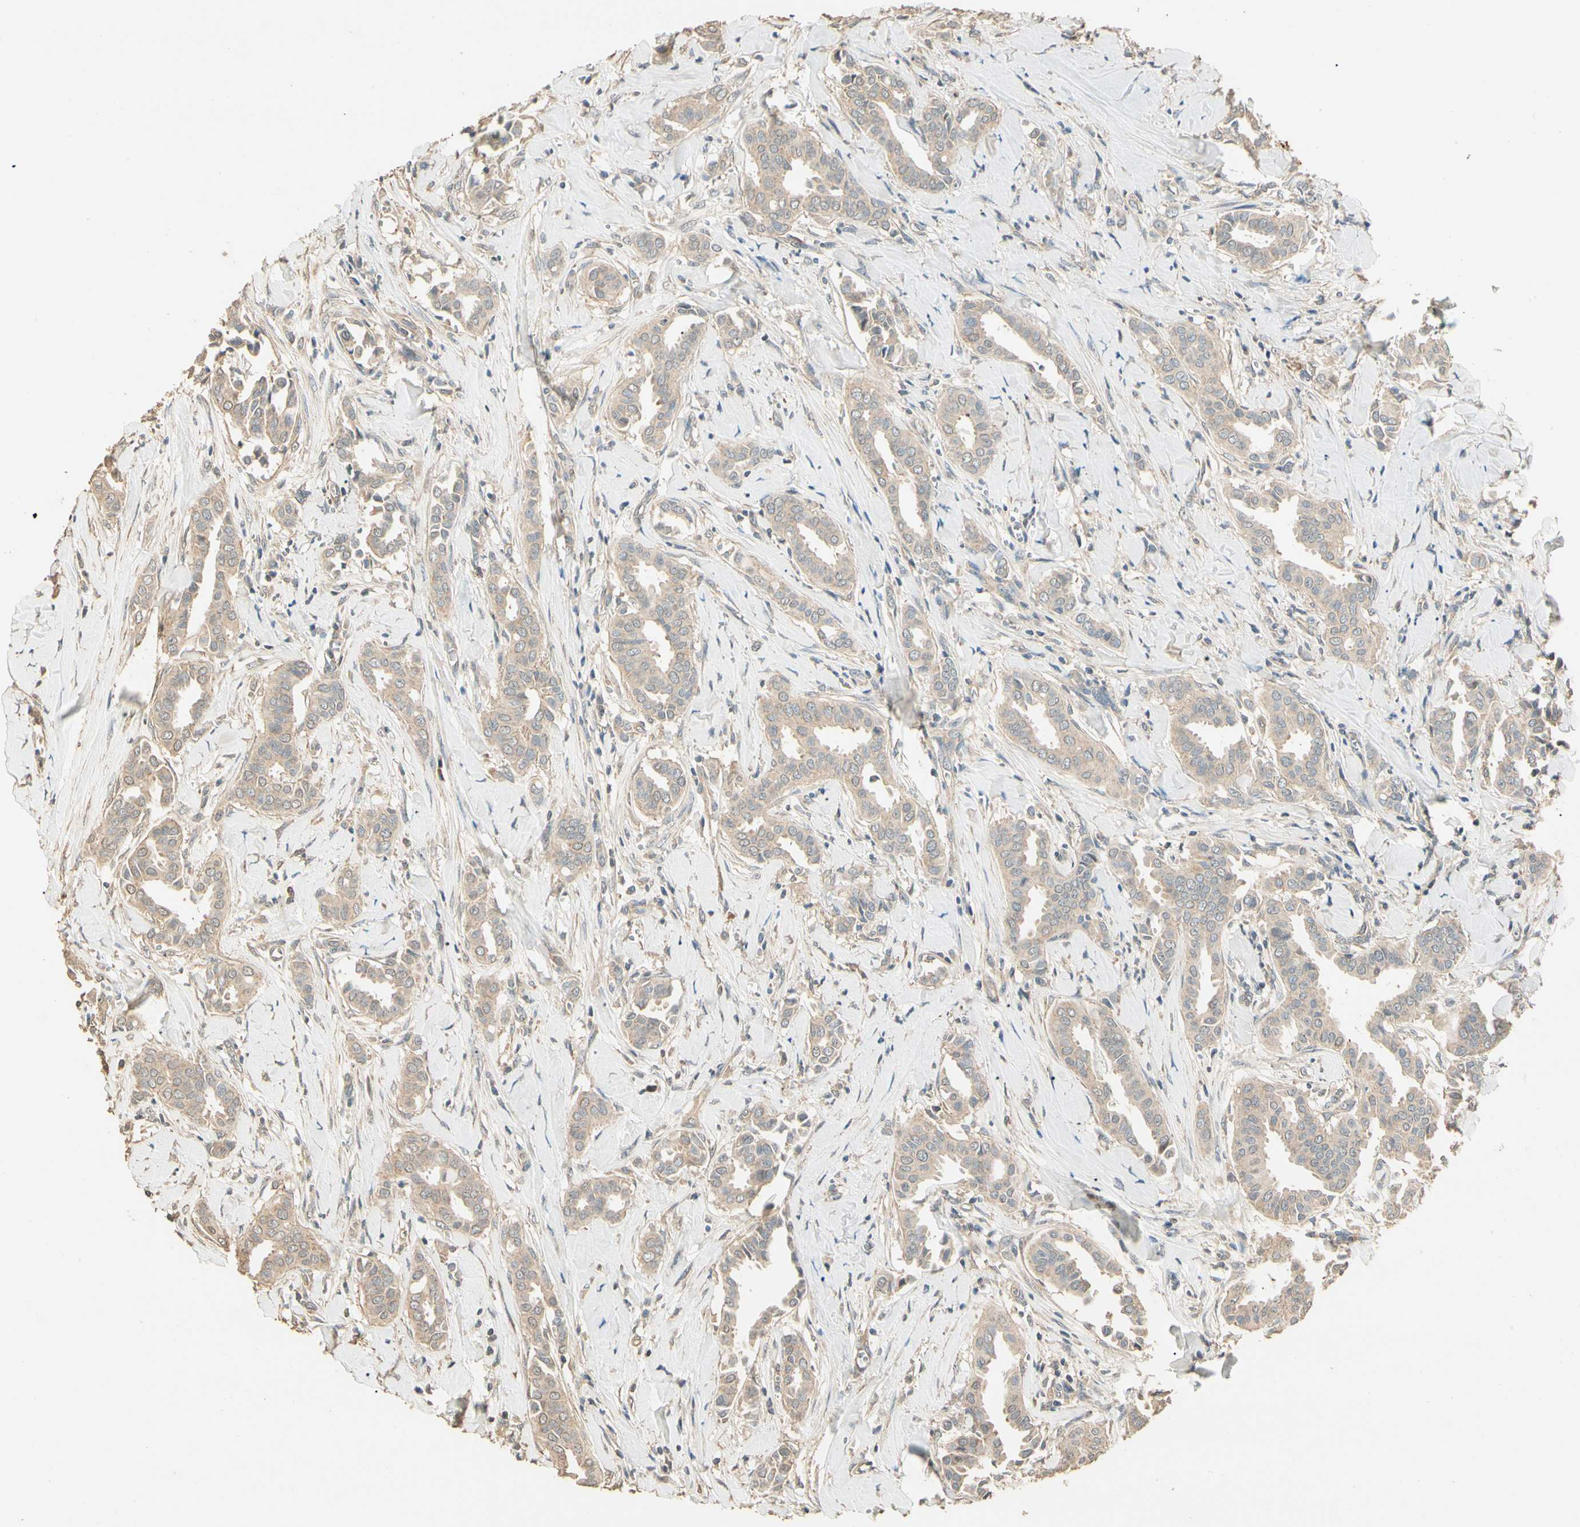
{"staining": {"intensity": "weak", "quantity": ">75%", "location": "cytoplasmic/membranous"}, "tissue": "head and neck cancer", "cell_type": "Tumor cells", "image_type": "cancer", "snomed": [{"axis": "morphology", "description": "Adenocarcinoma, NOS"}, {"axis": "topography", "description": "Salivary gland"}, {"axis": "topography", "description": "Head-Neck"}], "caption": "IHC staining of head and neck cancer (adenocarcinoma), which exhibits low levels of weak cytoplasmic/membranous positivity in about >75% of tumor cells indicating weak cytoplasmic/membranous protein staining. The staining was performed using DAB (3,3'-diaminobenzidine) (brown) for protein detection and nuclei were counterstained in hematoxylin (blue).", "gene": "CDH6", "patient": {"sex": "female", "age": 59}}